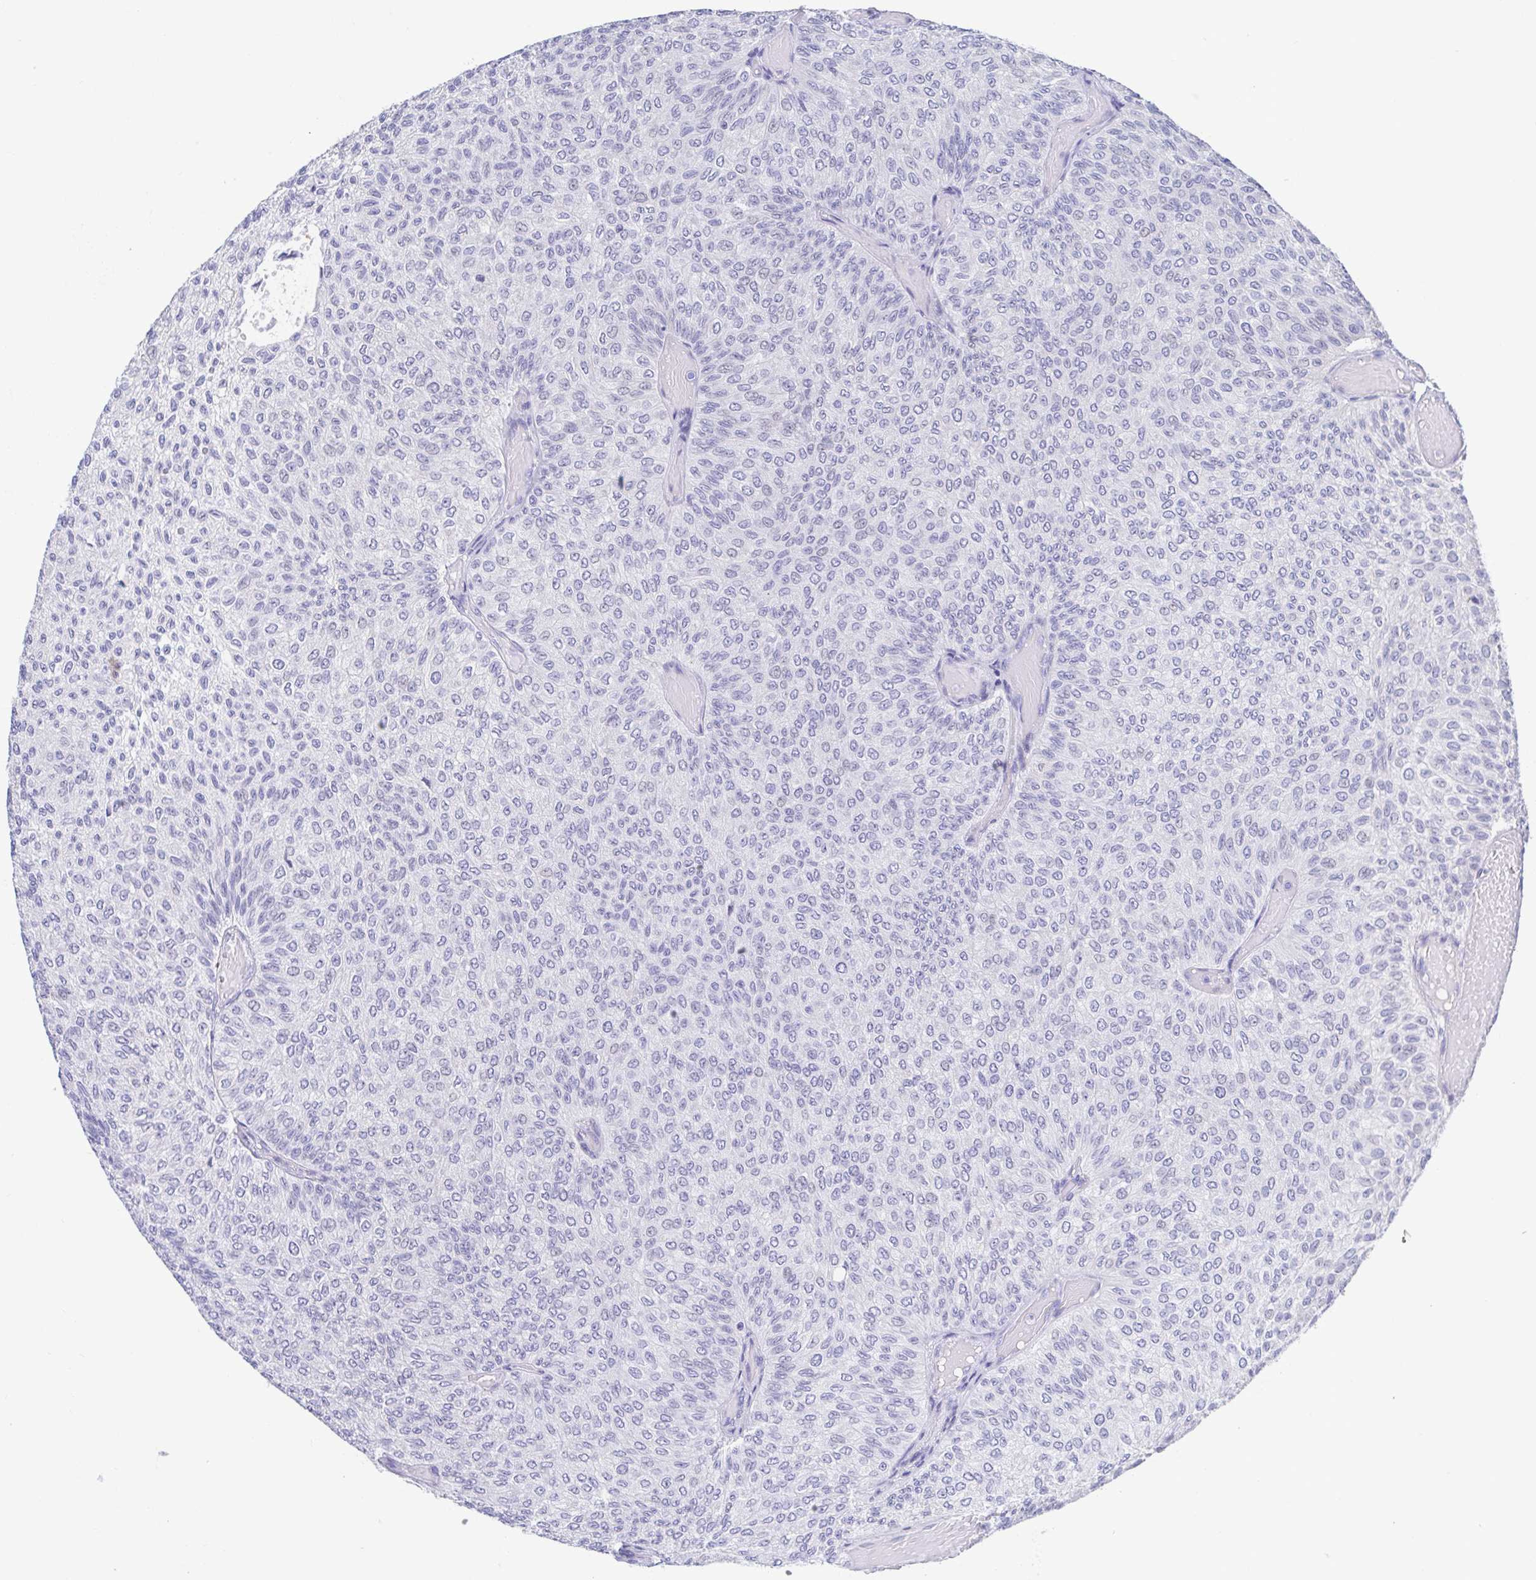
{"staining": {"intensity": "negative", "quantity": "none", "location": "none"}, "tissue": "urothelial cancer", "cell_type": "Tumor cells", "image_type": "cancer", "snomed": [{"axis": "morphology", "description": "Urothelial carcinoma, Low grade"}, {"axis": "topography", "description": "Urinary bladder"}], "caption": "Immunohistochemistry of urothelial cancer exhibits no staining in tumor cells.", "gene": "PERM1", "patient": {"sex": "male", "age": 78}}